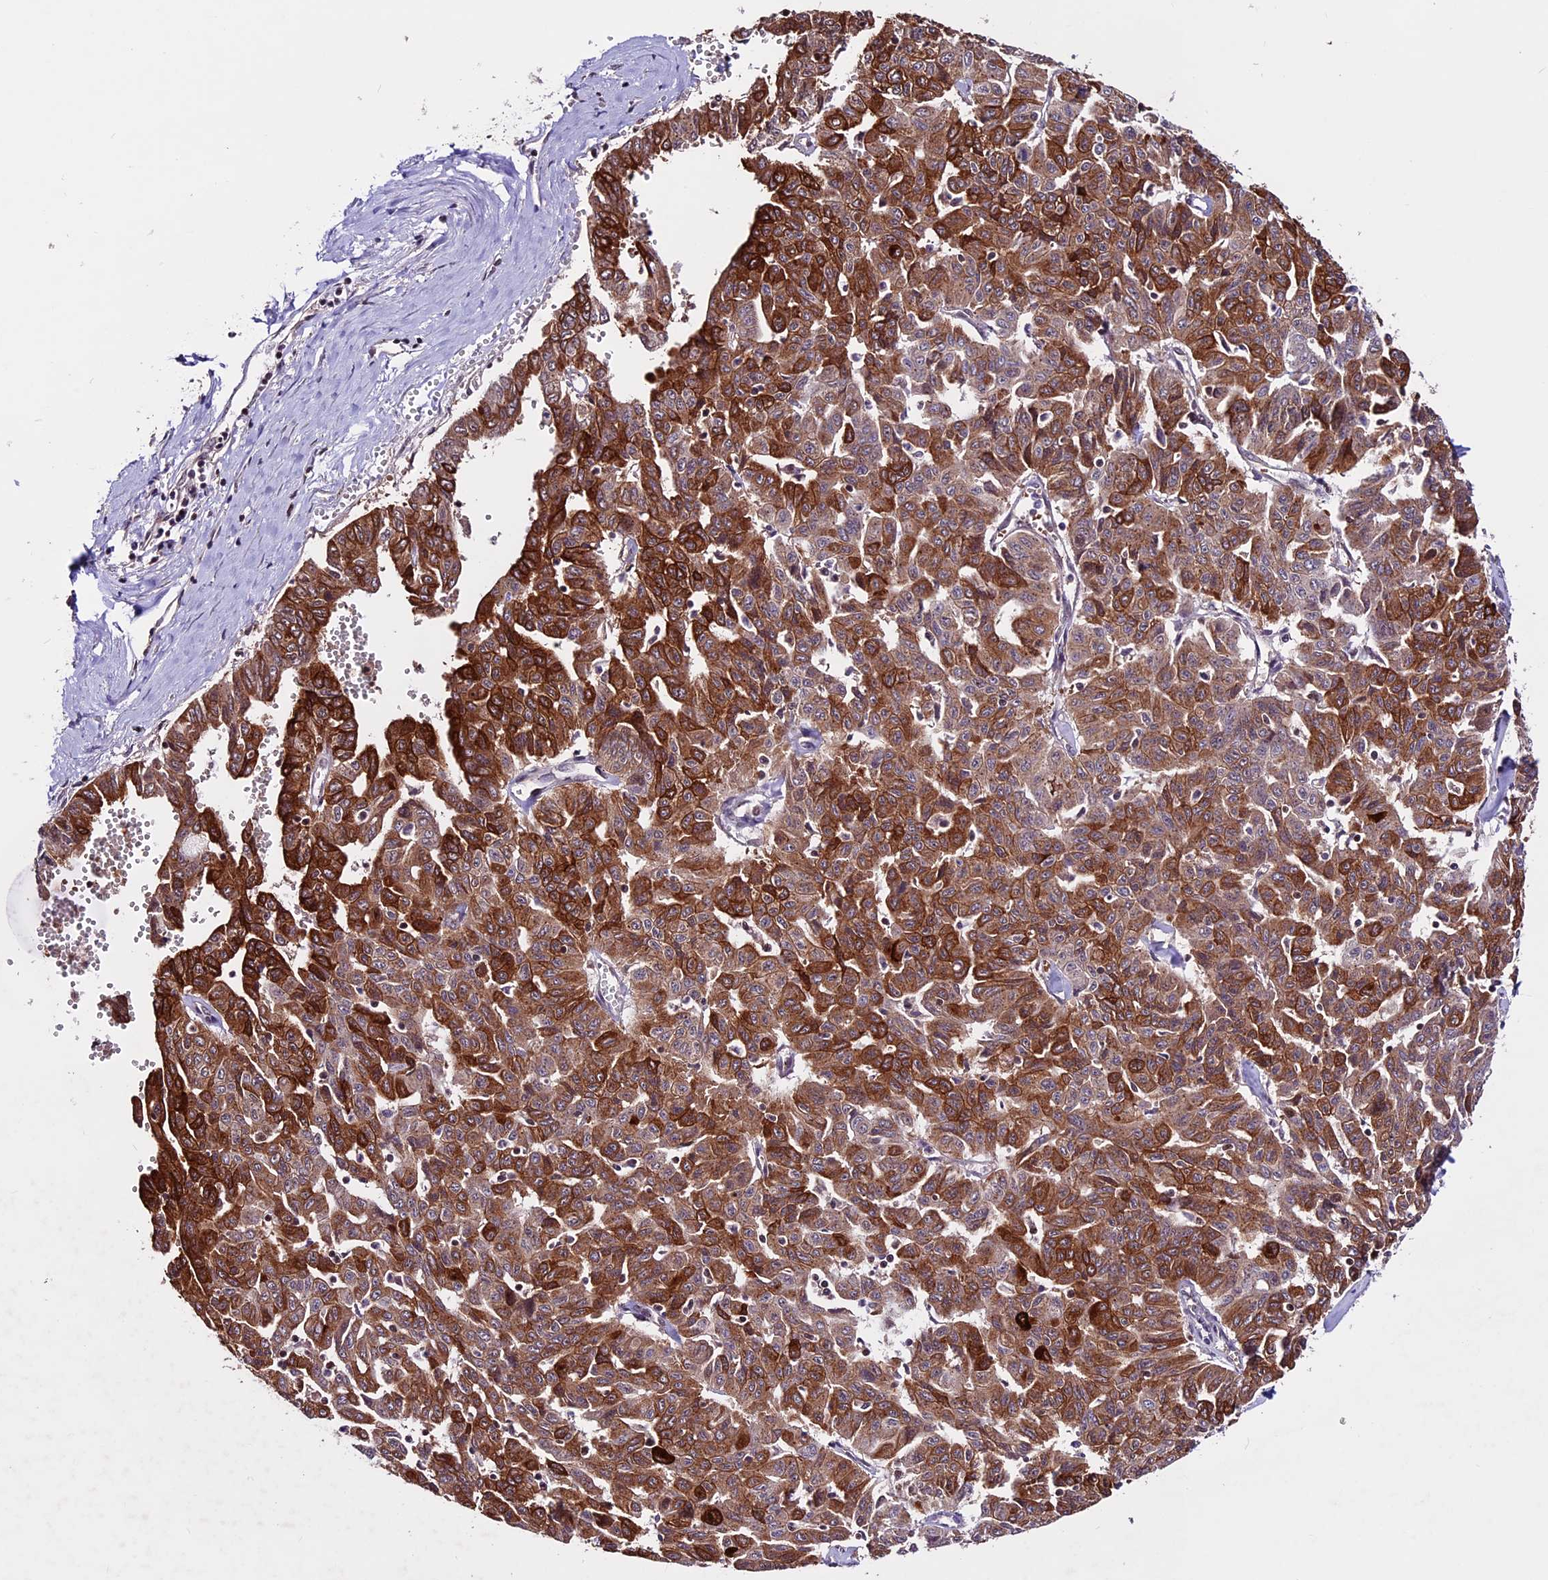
{"staining": {"intensity": "strong", "quantity": "25%-75%", "location": "cytoplasmic/membranous"}, "tissue": "liver cancer", "cell_type": "Tumor cells", "image_type": "cancer", "snomed": [{"axis": "morphology", "description": "Cholangiocarcinoma"}, {"axis": "topography", "description": "Liver"}], "caption": "A high-resolution micrograph shows IHC staining of liver cancer, which exhibits strong cytoplasmic/membranous expression in approximately 25%-75% of tumor cells.", "gene": "RINL", "patient": {"sex": "female", "age": 77}}